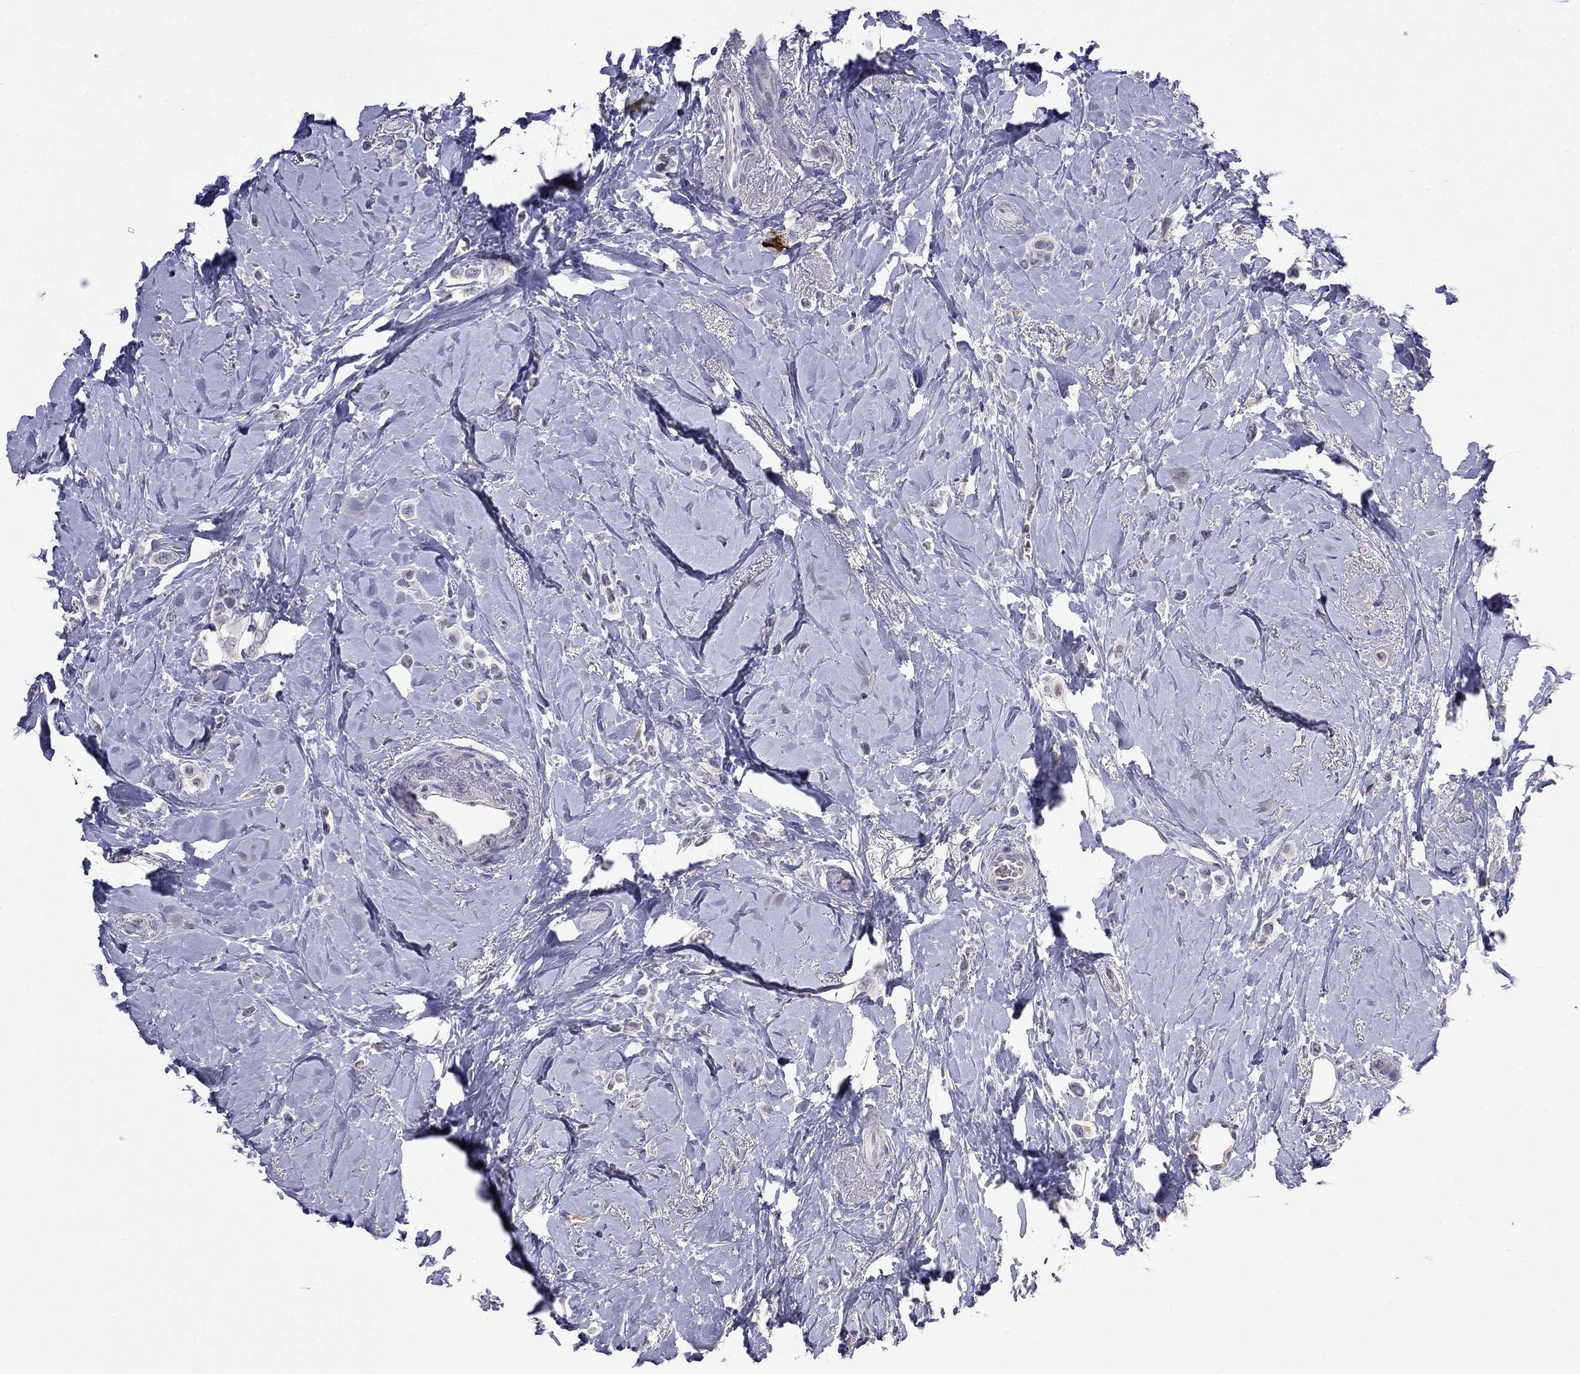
{"staining": {"intensity": "negative", "quantity": "none", "location": "none"}, "tissue": "breast cancer", "cell_type": "Tumor cells", "image_type": "cancer", "snomed": [{"axis": "morphology", "description": "Lobular carcinoma"}, {"axis": "topography", "description": "Breast"}], "caption": "Human lobular carcinoma (breast) stained for a protein using IHC demonstrates no expression in tumor cells.", "gene": "STAR", "patient": {"sex": "female", "age": 66}}